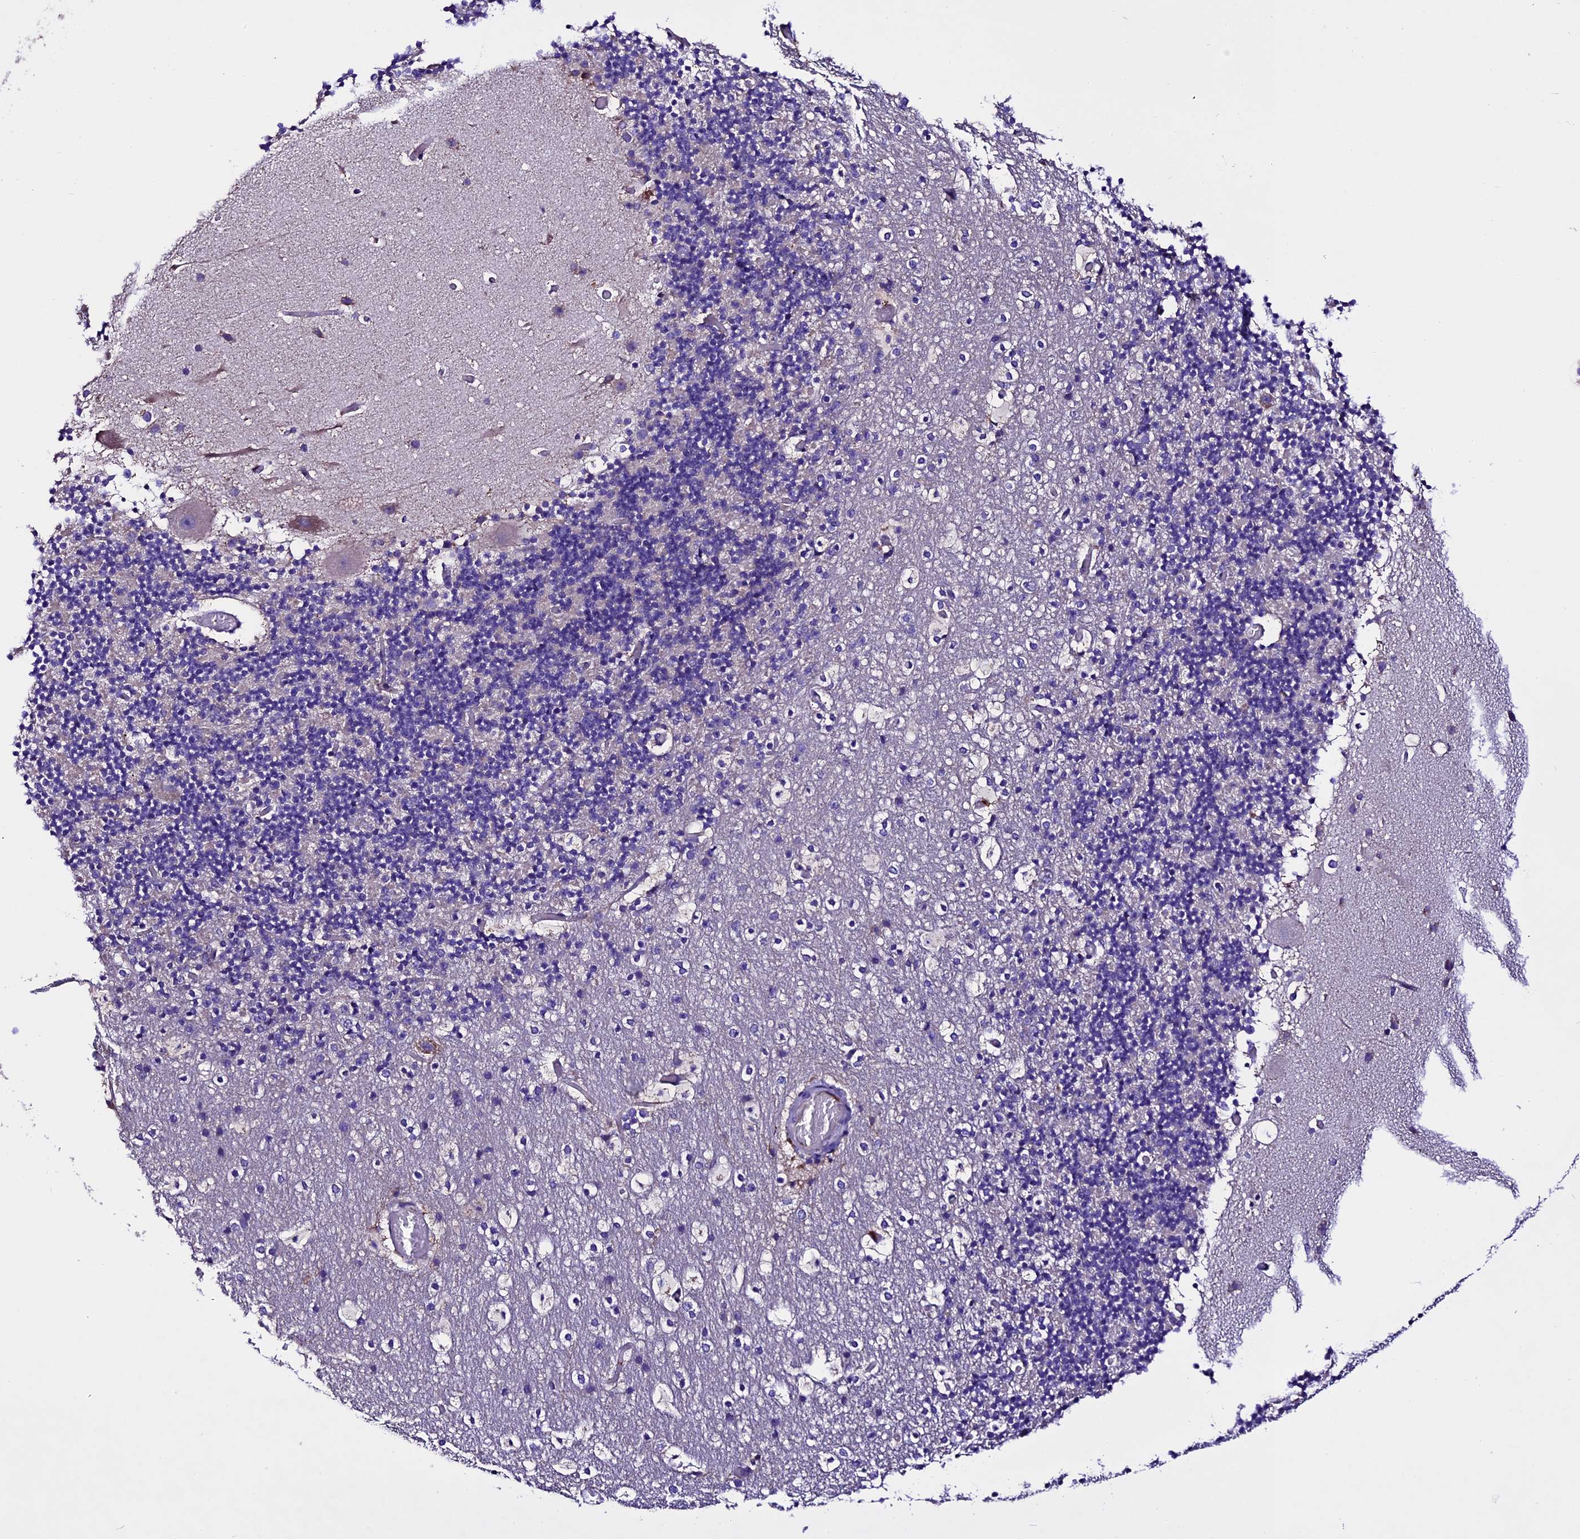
{"staining": {"intensity": "negative", "quantity": "none", "location": "none"}, "tissue": "cerebellum", "cell_type": "Cells in granular layer", "image_type": "normal", "snomed": [{"axis": "morphology", "description": "Normal tissue, NOS"}, {"axis": "topography", "description": "Cerebellum"}], "caption": "The image displays no staining of cells in granular layer in normal cerebellum.", "gene": "TCP11L2", "patient": {"sex": "male", "age": 57}}